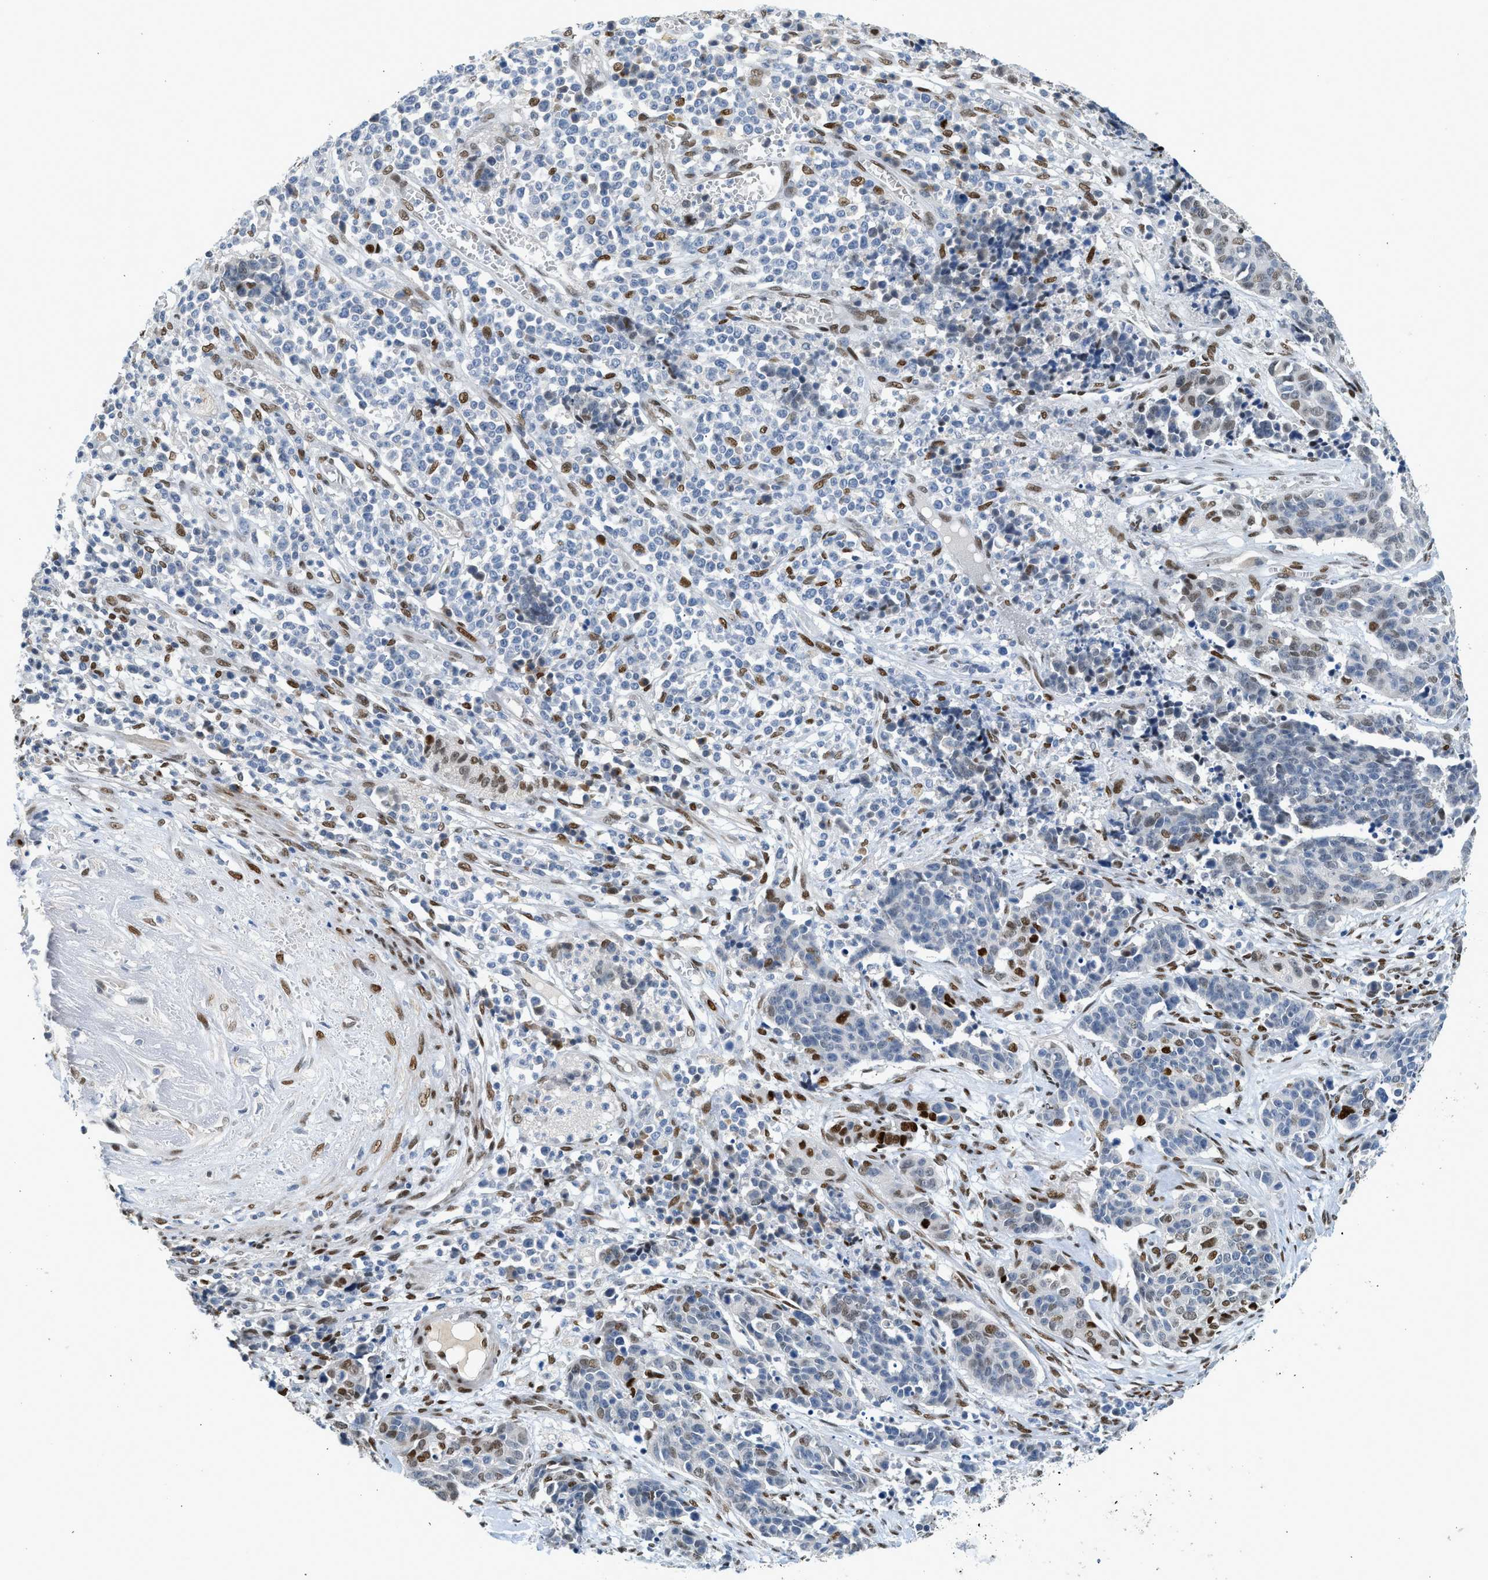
{"staining": {"intensity": "weak", "quantity": "<25%", "location": "nuclear"}, "tissue": "cervical cancer", "cell_type": "Tumor cells", "image_type": "cancer", "snomed": [{"axis": "morphology", "description": "Squamous cell carcinoma, NOS"}, {"axis": "topography", "description": "Cervix"}], "caption": "Immunohistochemistry (IHC) of squamous cell carcinoma (cervical) exhibits no staining in tumor cells.", "gene": "ZBTB20", "patient": {"sex": "female", "age": 35}}